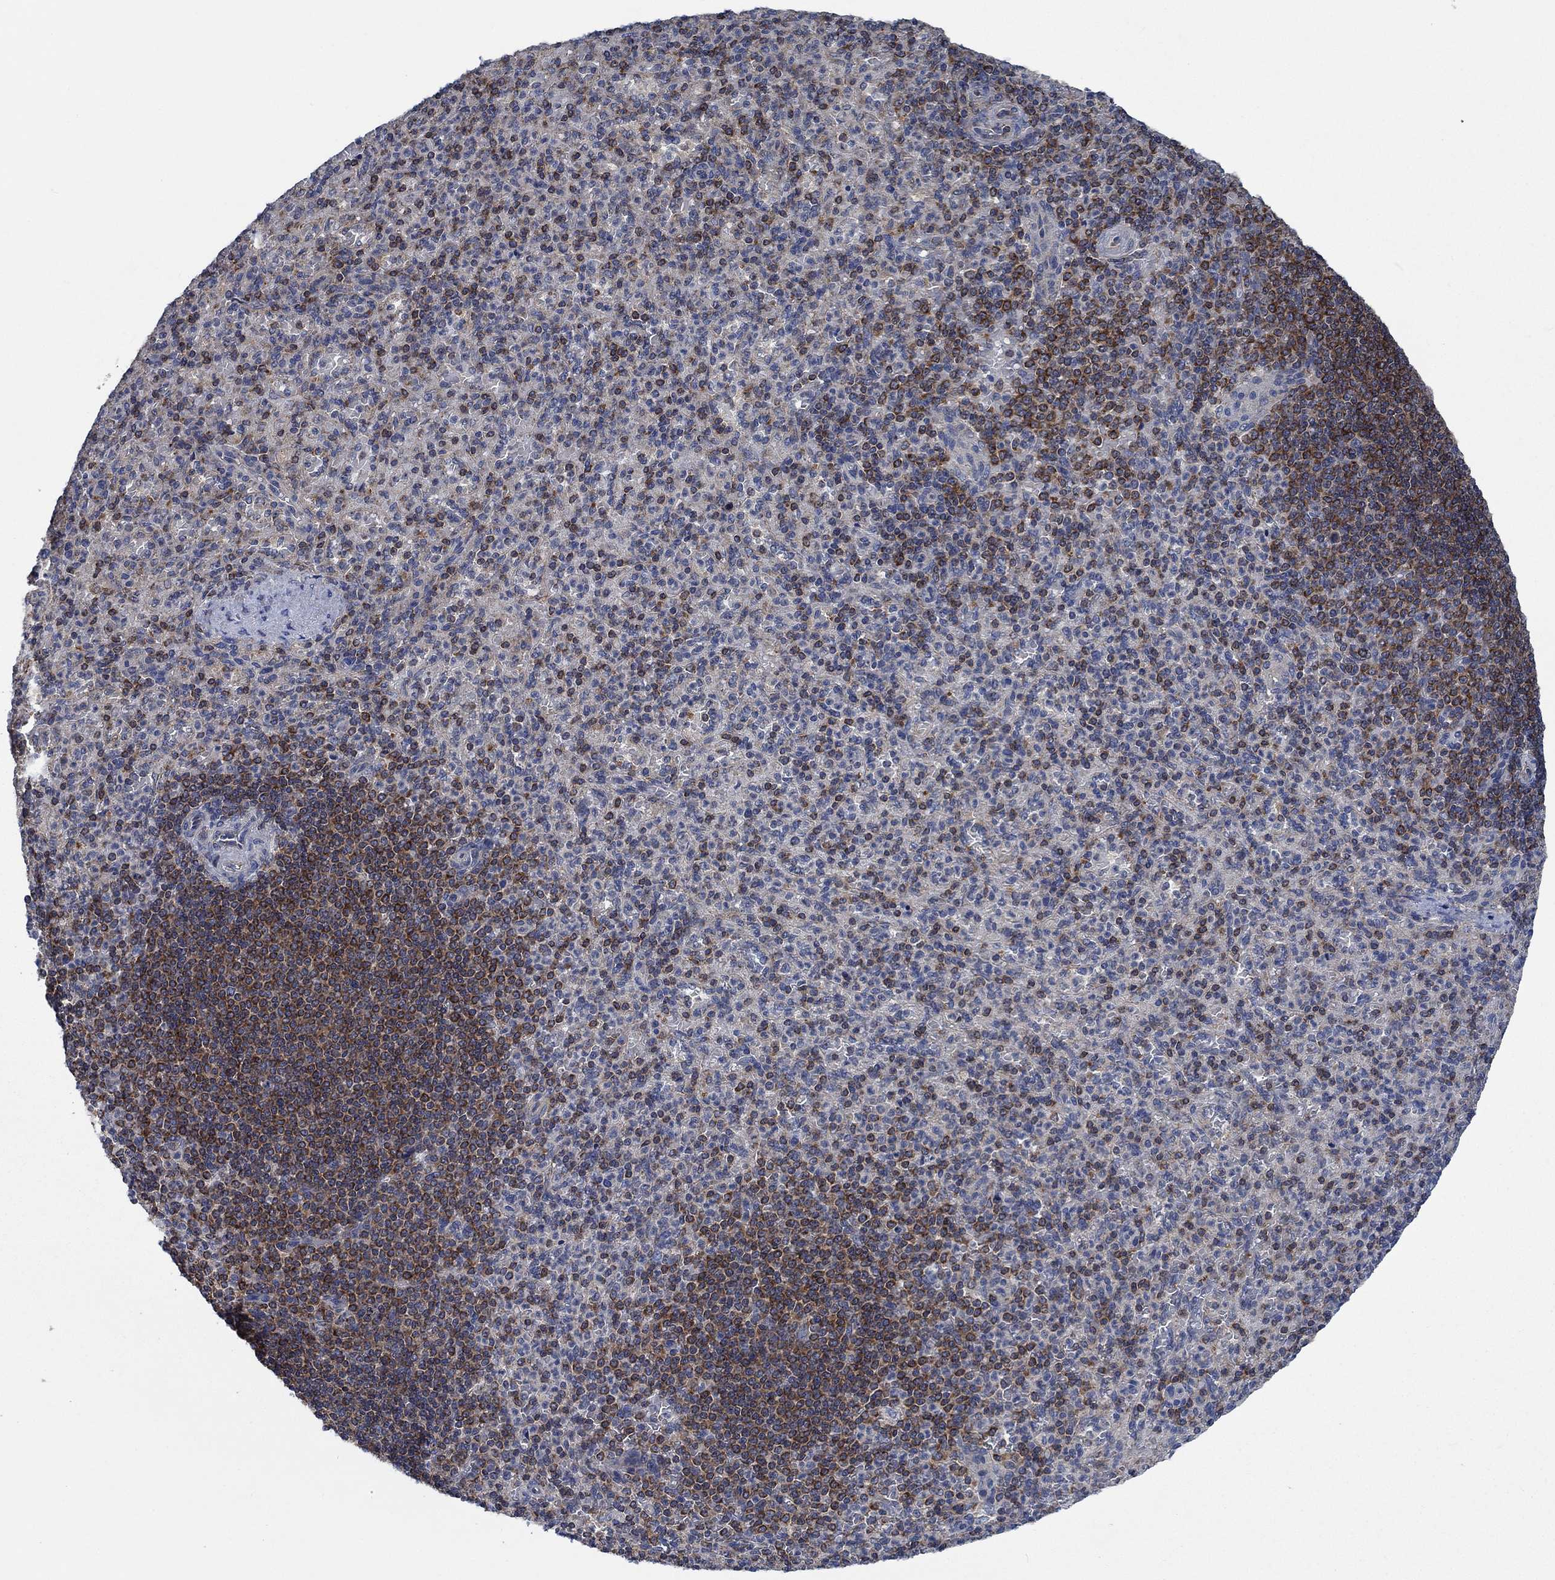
{"staining": {"intensity": "moderate", "quantity": "<25%", "location": "cytoplasmic/membranous"}, "tissue": "spleen", "cell_type": "Cells in red pulp", "image_type": "normal", "snomed": [{"axis": "morphology", "description": "Normal tissue, NOS"}, {"axis": "topography", "description": "Spleen"}], "caption": "Spleen stained with DAB (3,3'-diaminobenzidine) IHC shows low levels of moderate cytoplasmic/membranous positivity in approximately <25% of cells in red pulp. Nuclei are stained in blue.", "gene": "STXBP6", "patient": {"sex": "female", "age": 74}}